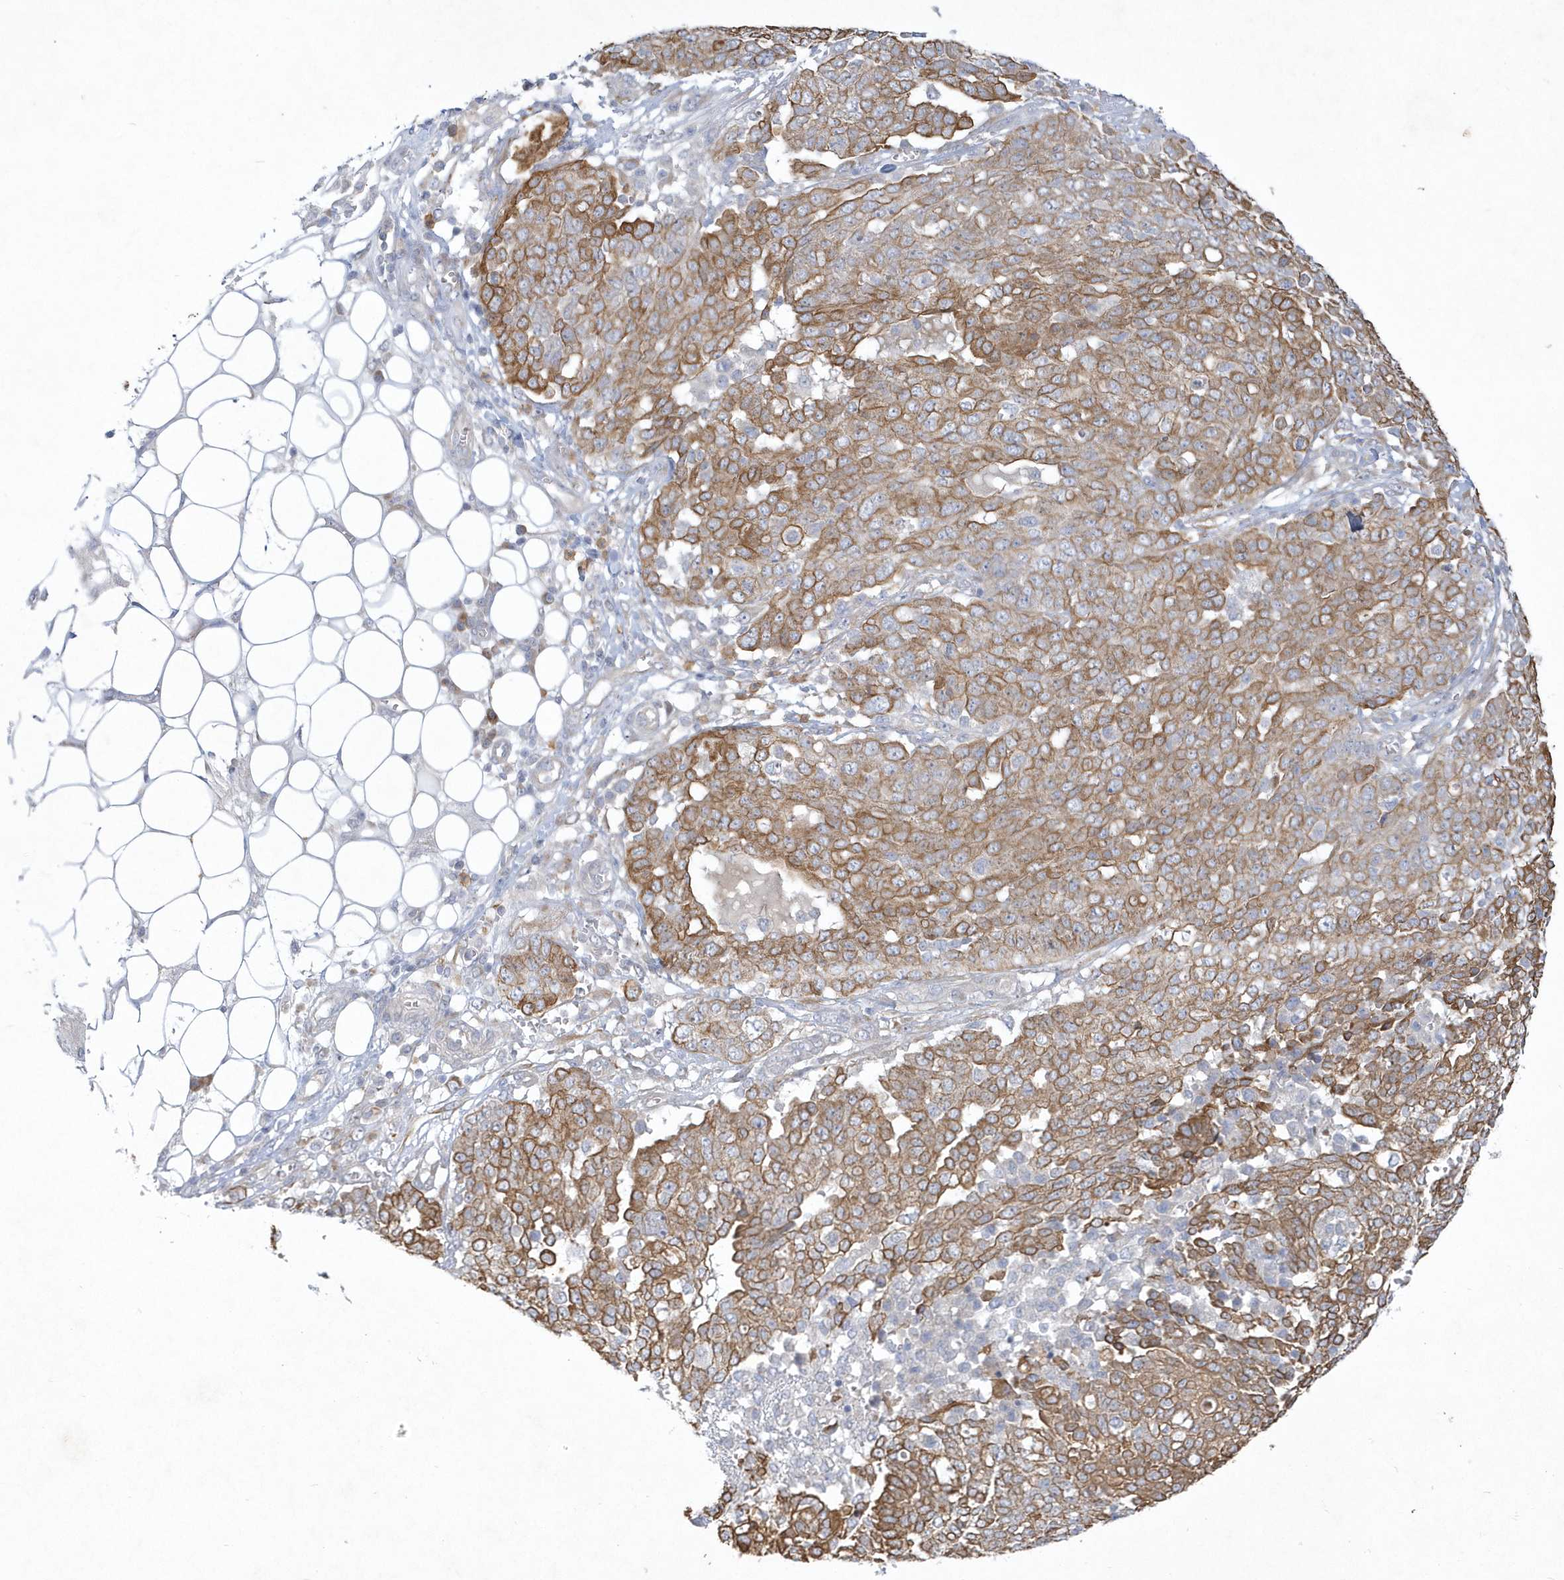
{"staining": {"intensity": "moderate", "quantity": ">75%", "location": "cytoplasmic/membranous"}, "tissue": "ovarian cancer", "cell_type": "Tumor cells", "image_type": "cancer", "snomed": [{"axis": "morphology", "description": "Cystadenocarcinoma, serous, NOS"}, {"axis": "topography", "description": "Soft tissue"}, {"axis": "topography", "description": "Ovary"}], "caption": "Ovarian serous cystadenocarcinoma stained with DAB (3,3'-diaminobenzidine) immunohistochemistry reveals medium levels of moderate cytoplasmic/membranous expression in approximately >75% of tumor cells. Using DAB (3,3'-diaminobenzidine) (brown) and hematoxylin (blue) stains, captured at high magnification using brightfield microscopy.", "gene": "LARS1", "patient": {"sex": "female", "age": 57}}